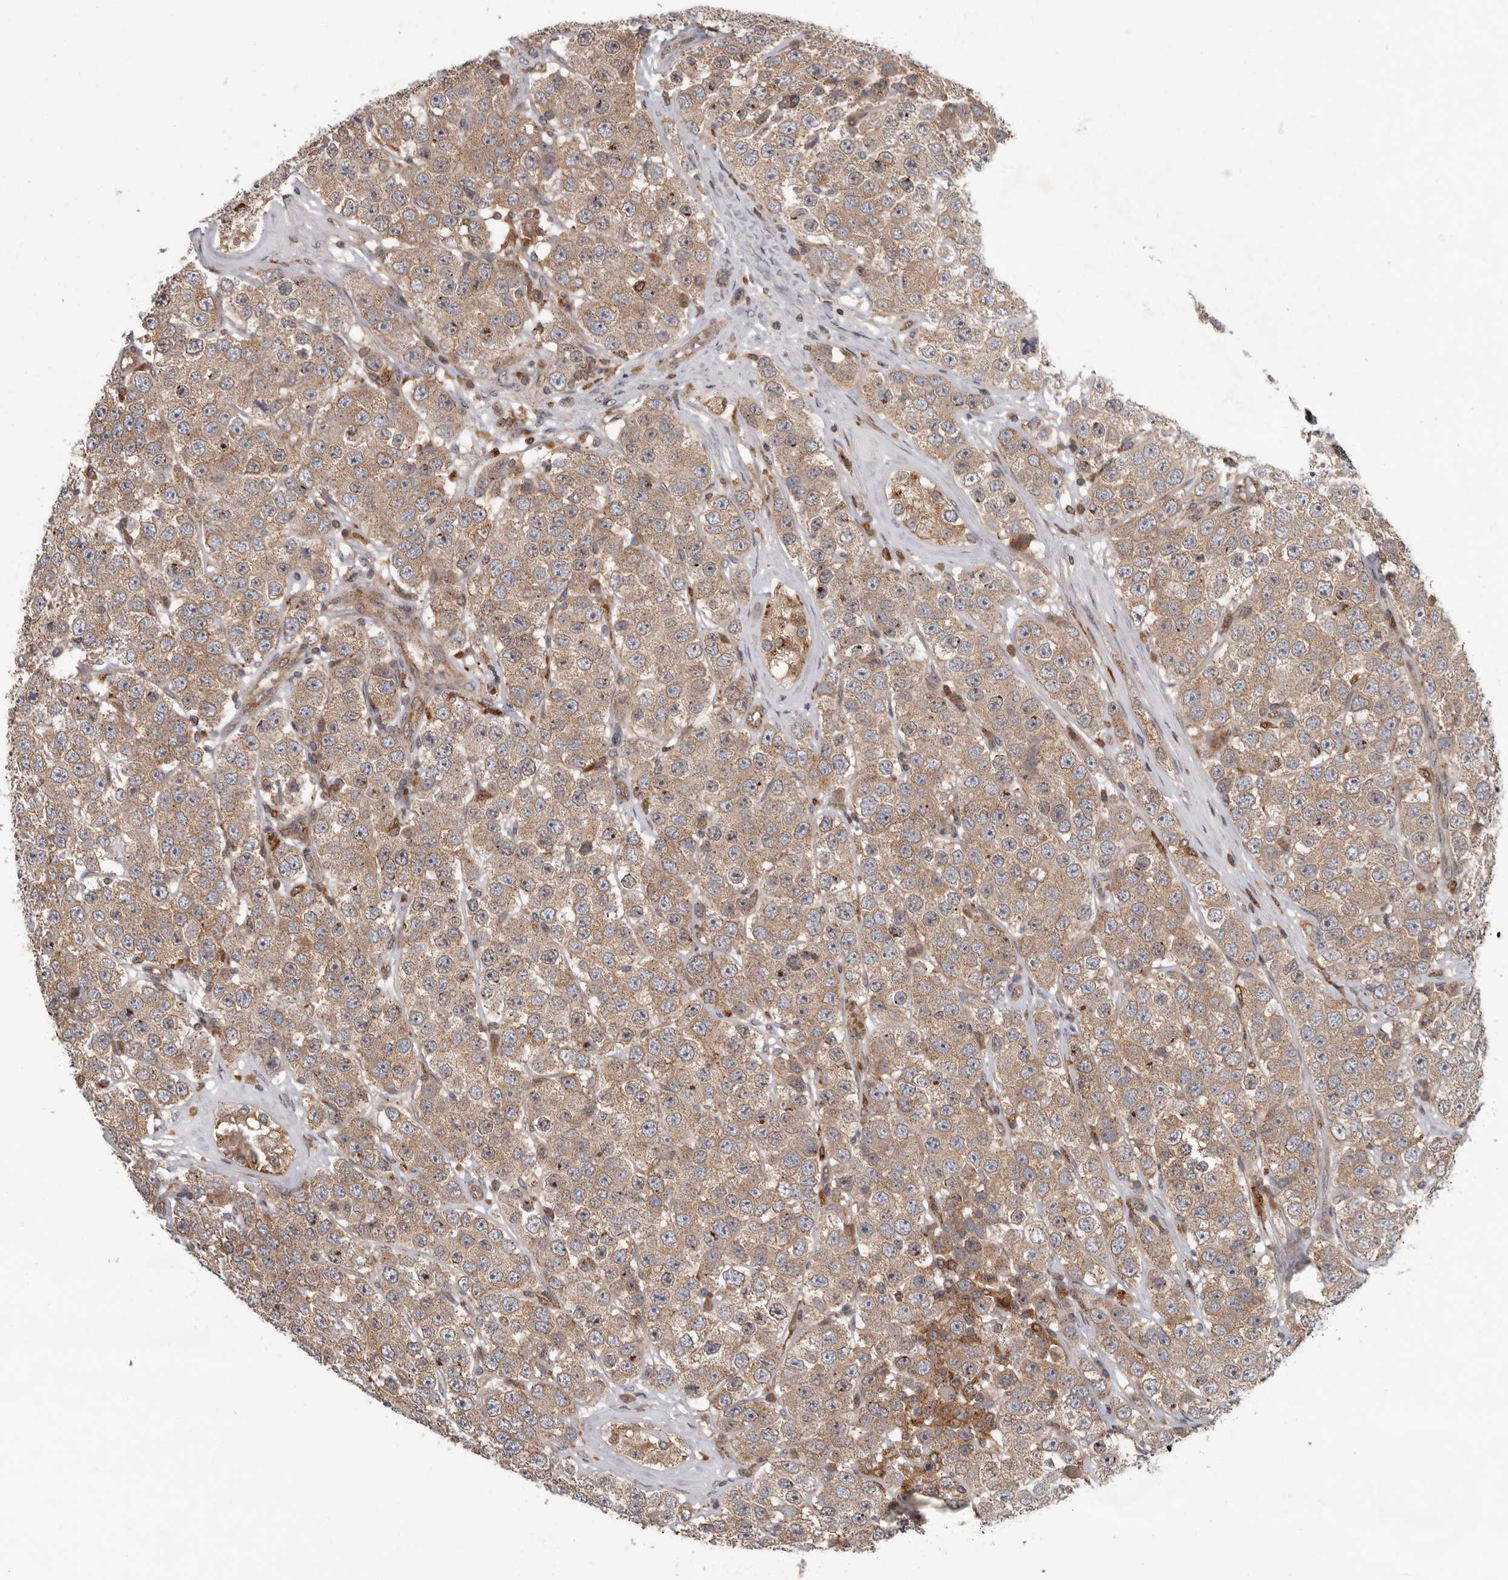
{"staining": {"intensity": "moderate", "quantity": ">75%", "location": "cytoplasmic/membranous"}, "tissue": "testis cancer", "cell_type": "Tumor cells", "image_type": "cancer", "snomed": [{"axis": "morphology", "description": "Seminoma, NOS"}, {"axis": "topography", "description": "Testis"}], "caption": "Testis cancer stained with a protein marker shows moderate staining in tumor cells.", "gene": "FGFR4", "patient": {"sex": "male", "age": 28}}